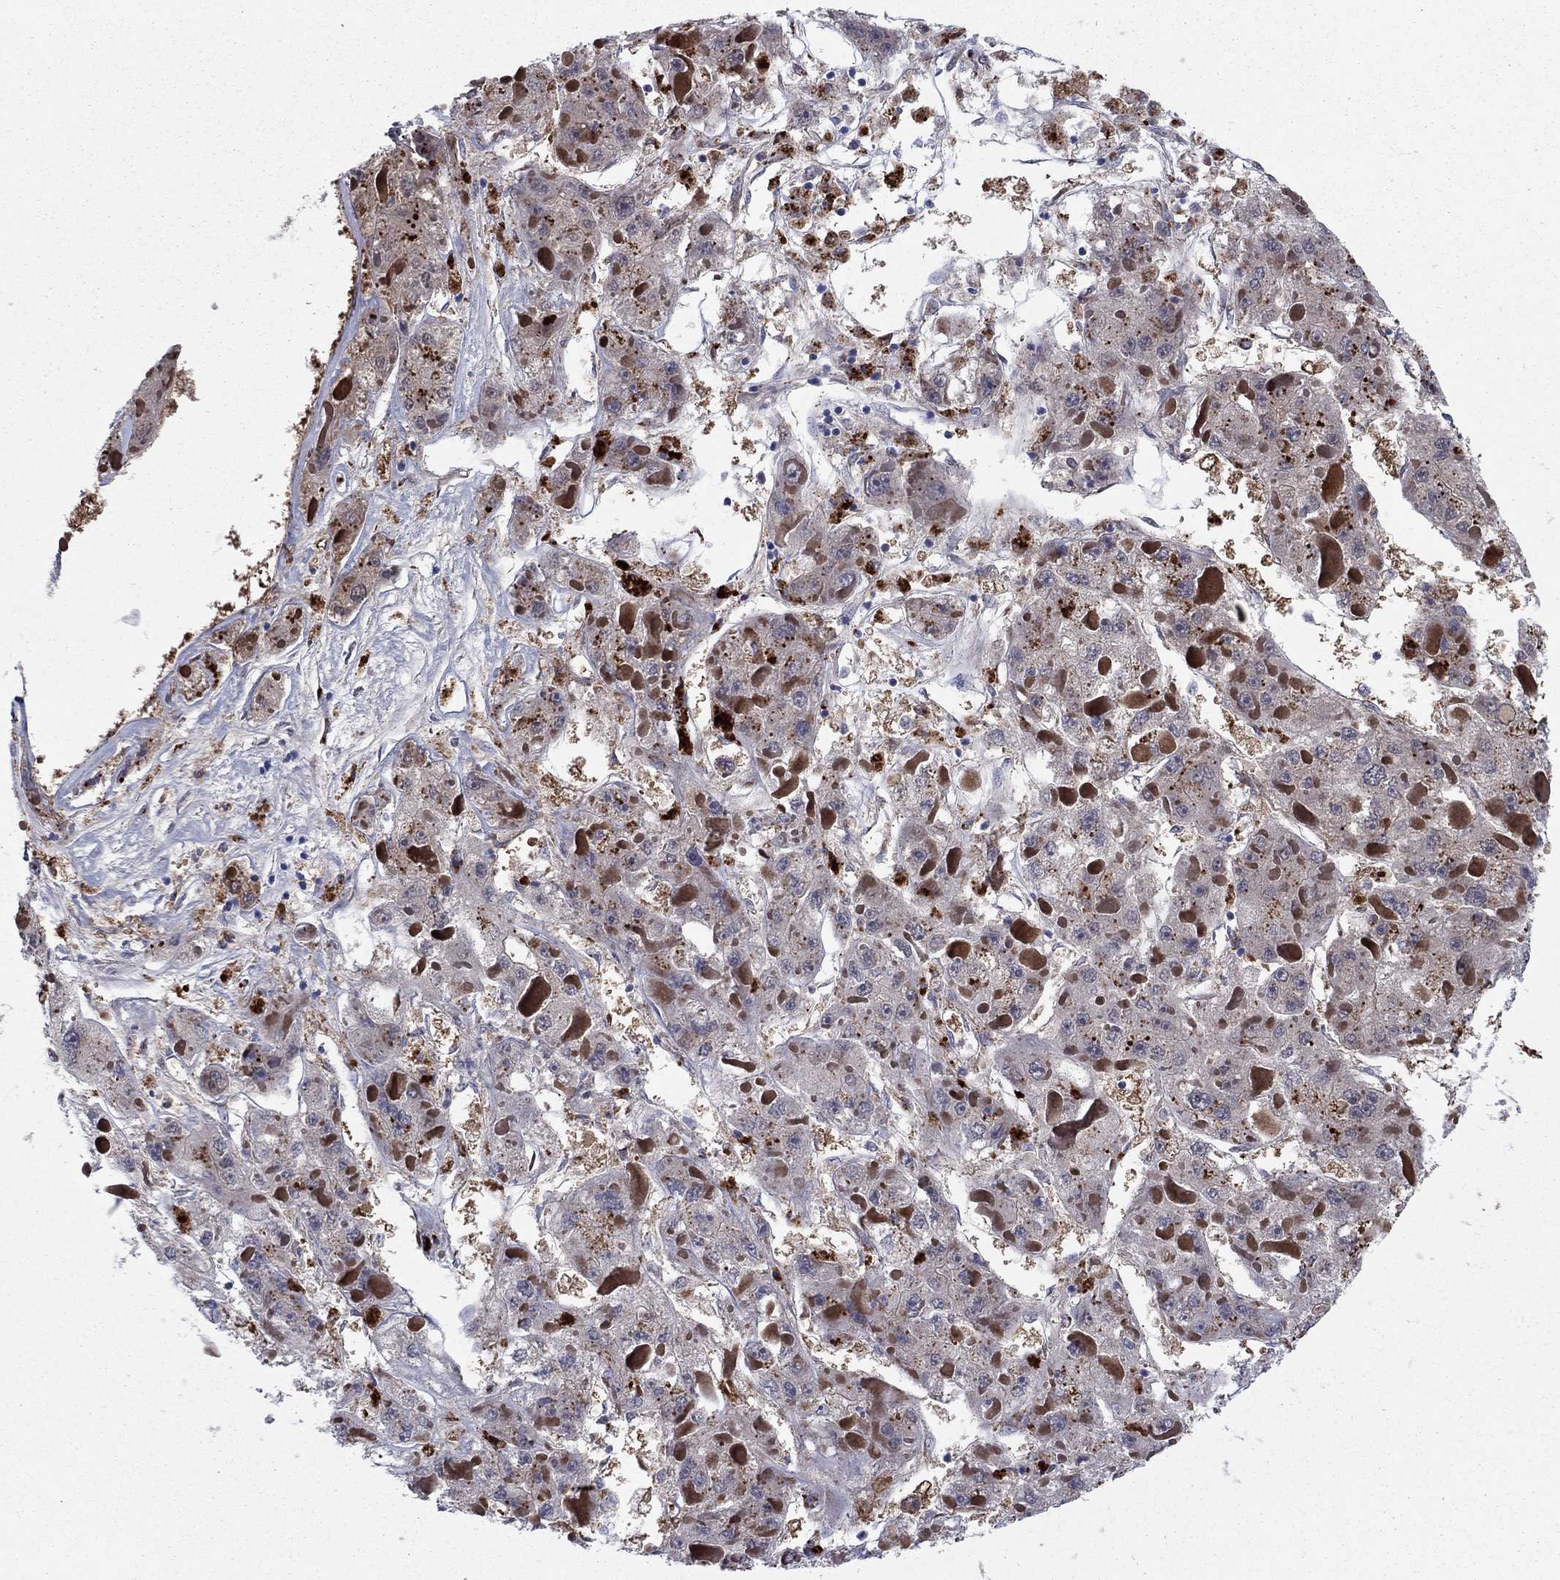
{"staining": {"intensity": "strong", "quantity": "25%-75%", "location": "cytoplasmic/membranous"}, "tissue": "liver cancer", "cell_type": "Tumor cells", "image_type": "cancer", "snomed": [{"axis": "morphology", "description": "Carcinoma, Hepatocellular, NOS"}, {"axis": "topography", "description": "Liver"}], "caption": "Liver cancer (hepatocellular carcinoma) tissue reveals strong cytoplasmic/membranous positivity in approximately 25%-75% of tumor cells", "gene": "GRHPR", "patient": {"sex": "female", "age": 73}}